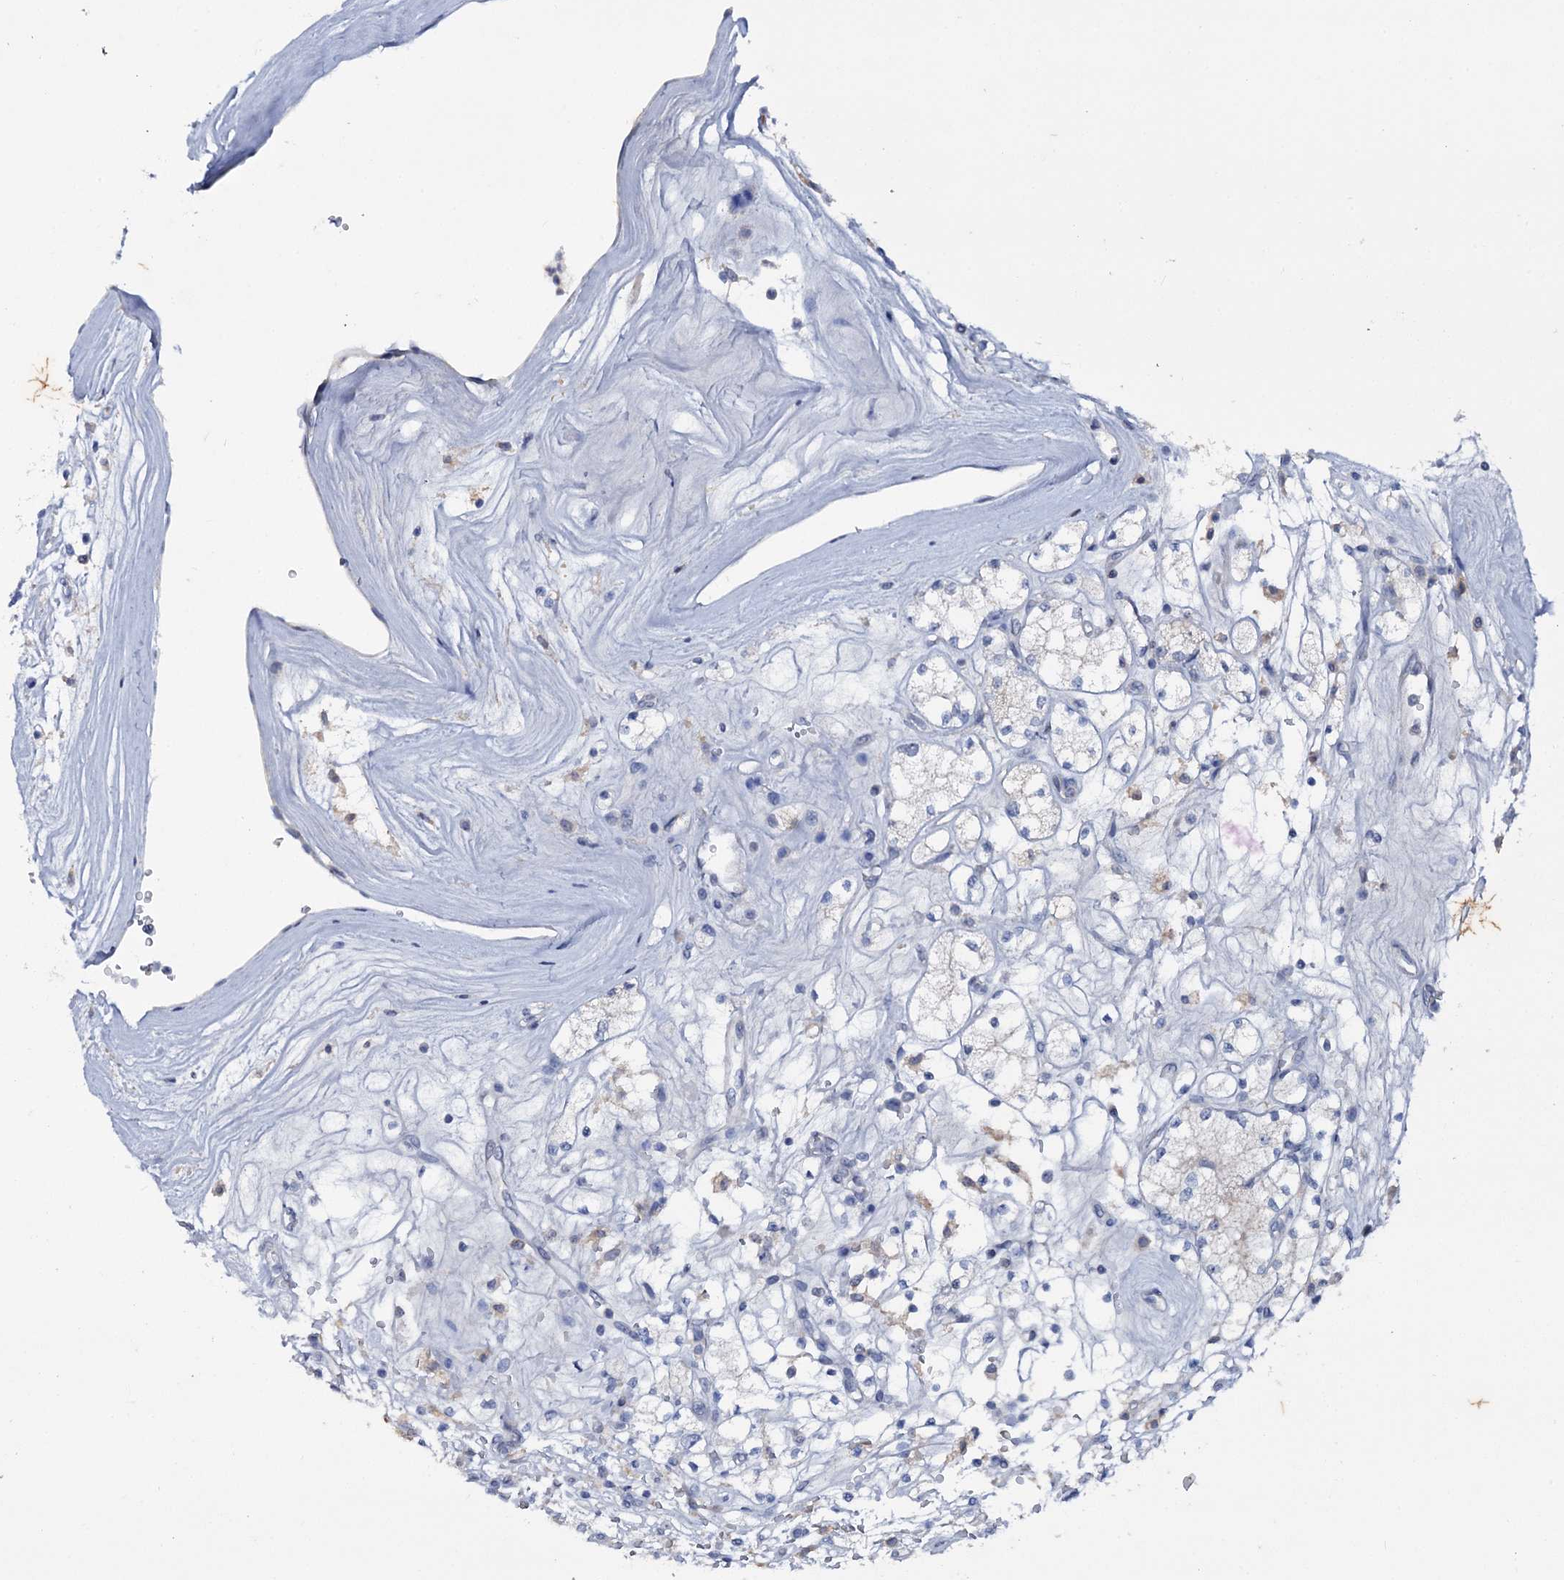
{"staining": {"intensity": "negative", "quantity": "none", "location": "none"}, "tissue": "renal cancer", "cell_type": "Tumor cells", "image_type": "cancer", "snomed": [{"axis": "morphology", "description": "Adenocarcinoma, NOS"}, {"axis": "topography", "description": "Kidney"}], "caption": "Image shows no protein expression in tumor cells of renal cancer (adenocarcinoma) tissue.", "gene": "MID1IP1", "patient": {"sex": "male", "age": 77}}